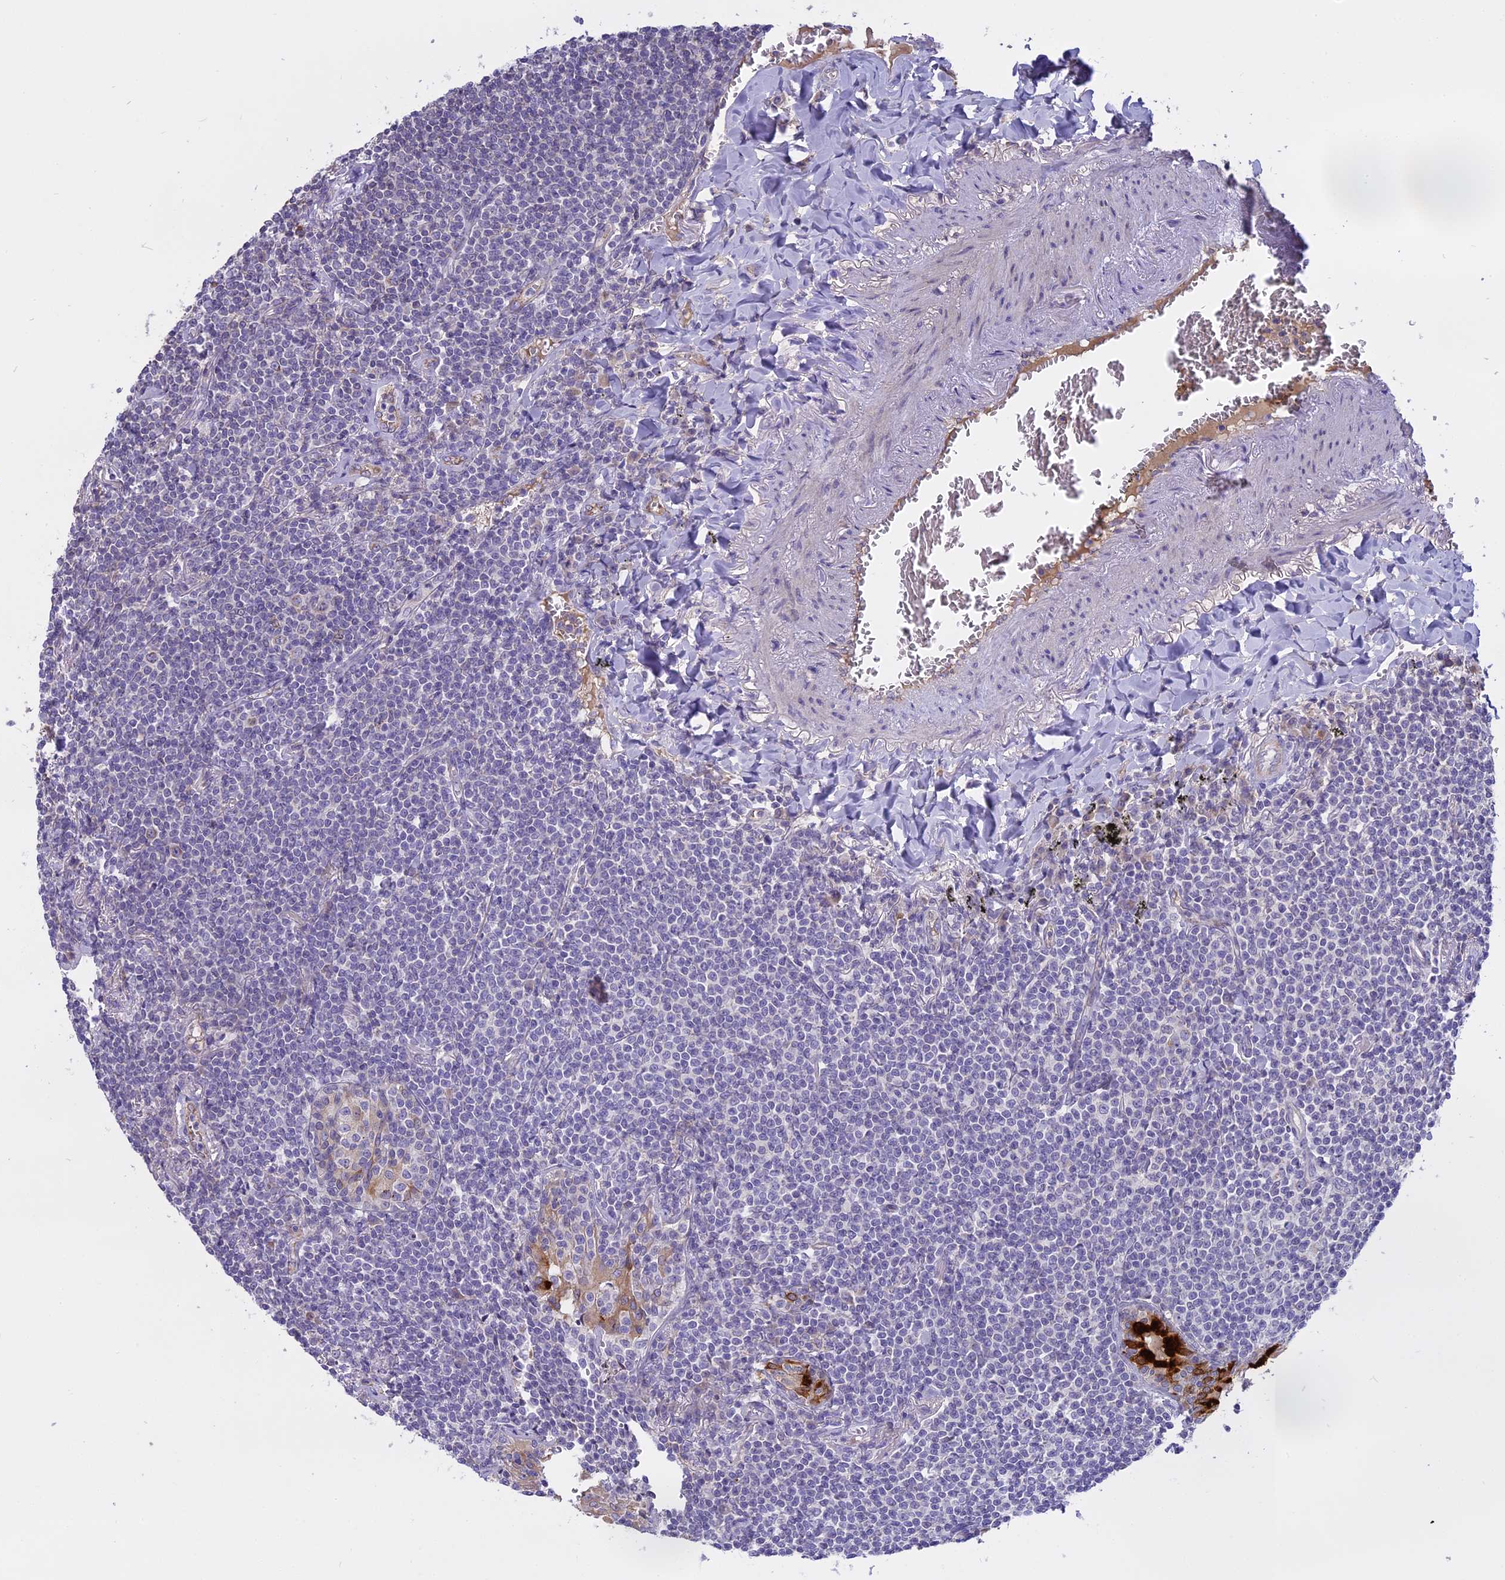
{"staining": {"intensity": "negative", "quantity": "none", "location": "none"}, "tissue": "lymphoma", "cell_type": "Tumor cells", "image_type": "cancer", "snomed": [{"axis": "morphology", "description": "Malignant lymphoma, non-Hodgkin's type, Low grade"}, {"axis": "topography", "description": "Lung"}], "caption": "There is no significant staining in tumor cells of lymphoma. (DAB immunohistochemistry, high magnification).", "gene": "WFDC2", "patient": {"sex": "female", "age": 71}}